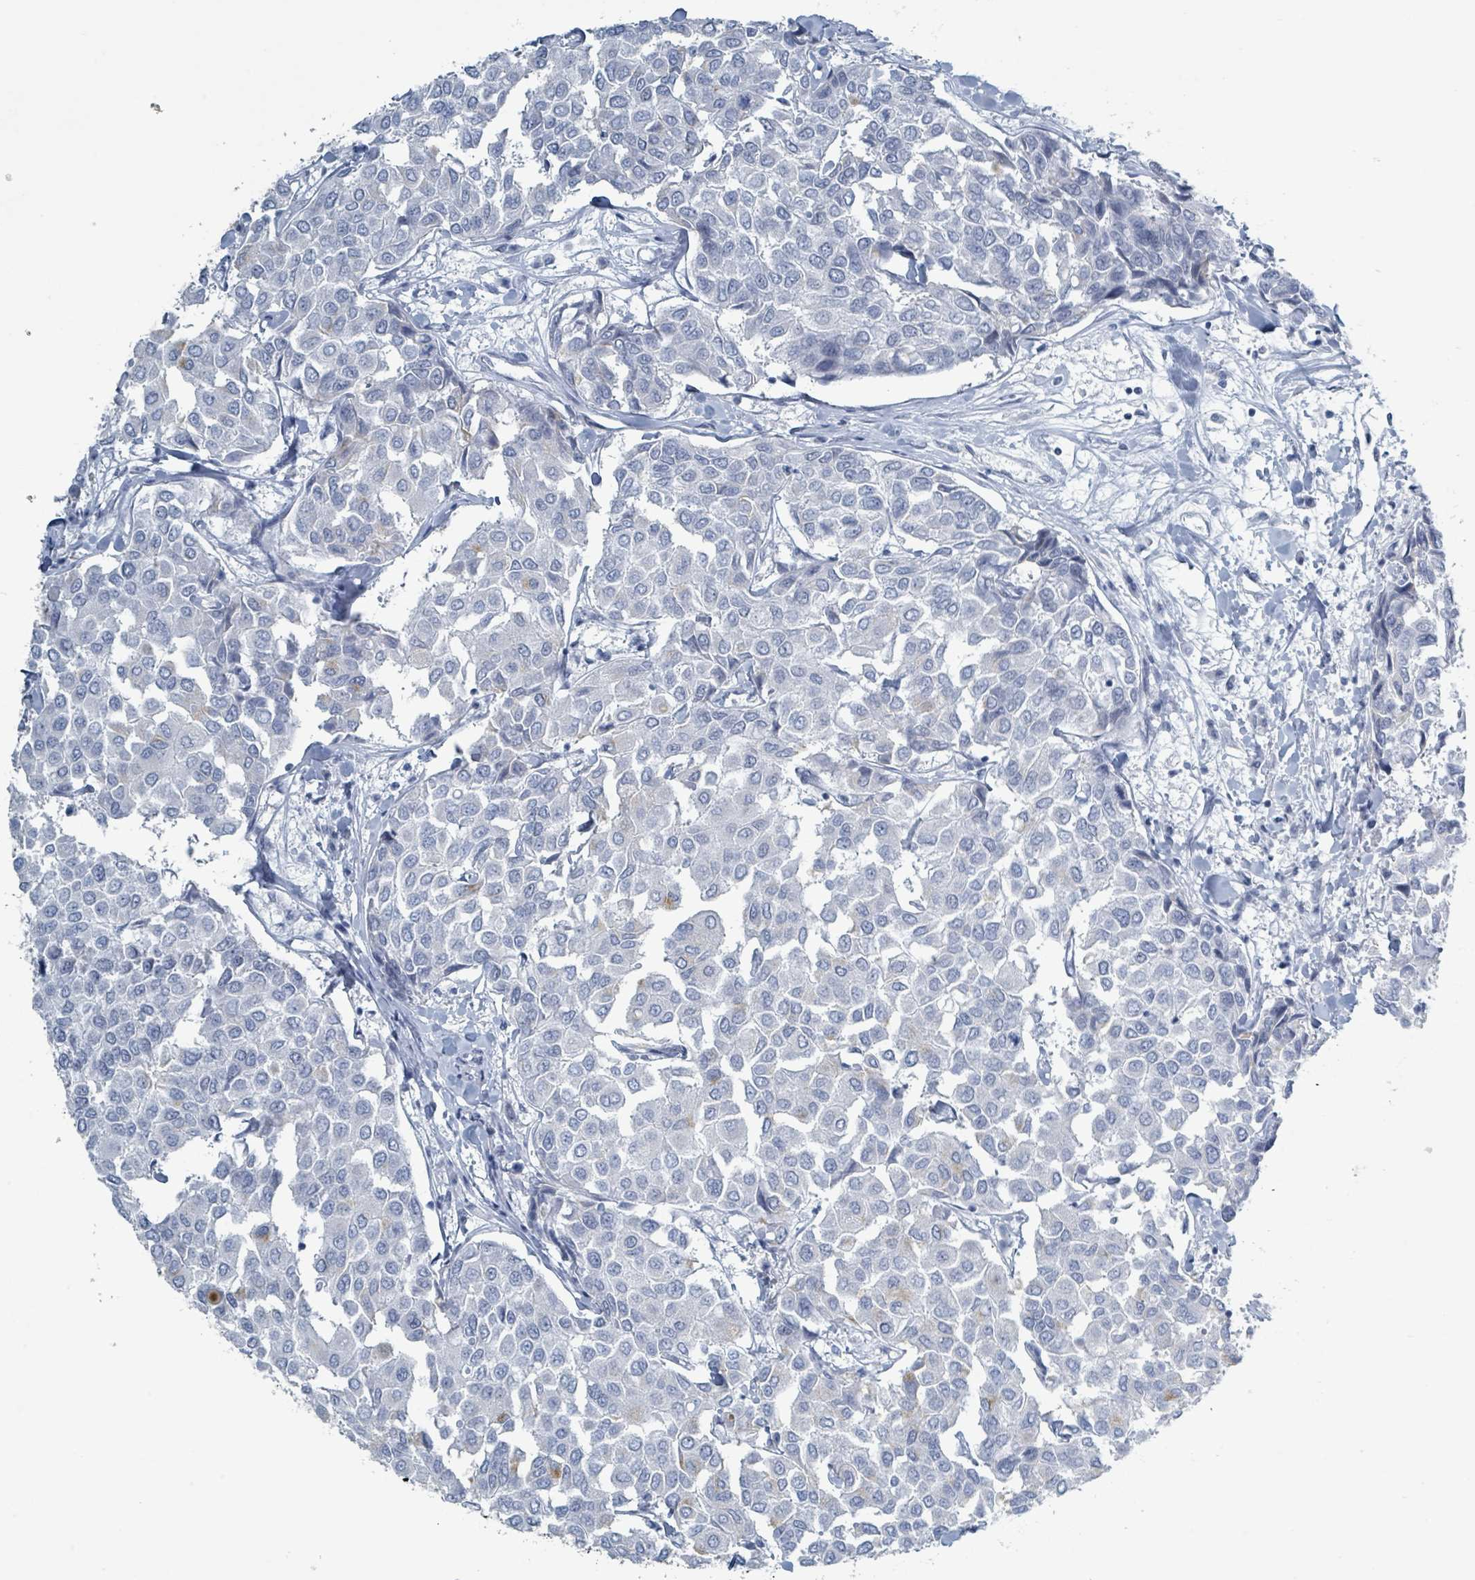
{"staining": {"intensity": "negative", "quantity": "none", "location": "none"}, "tissue": "breast cancer", "cell_type": "Tumor cells", "image_type": "cancer", "snomed": [{"axis": "morphology", "description": "Duct carcinoma"}, {"axis": "topography", "description": "Breast"}], "caption": "This is a histopathology image of IHC staining of breast cancer (infiltrating ductal carcinoma), which shows no staining in tumor cells.", "gene": "GPR15LG", "patient": {"sex": "female", "age": 55}}